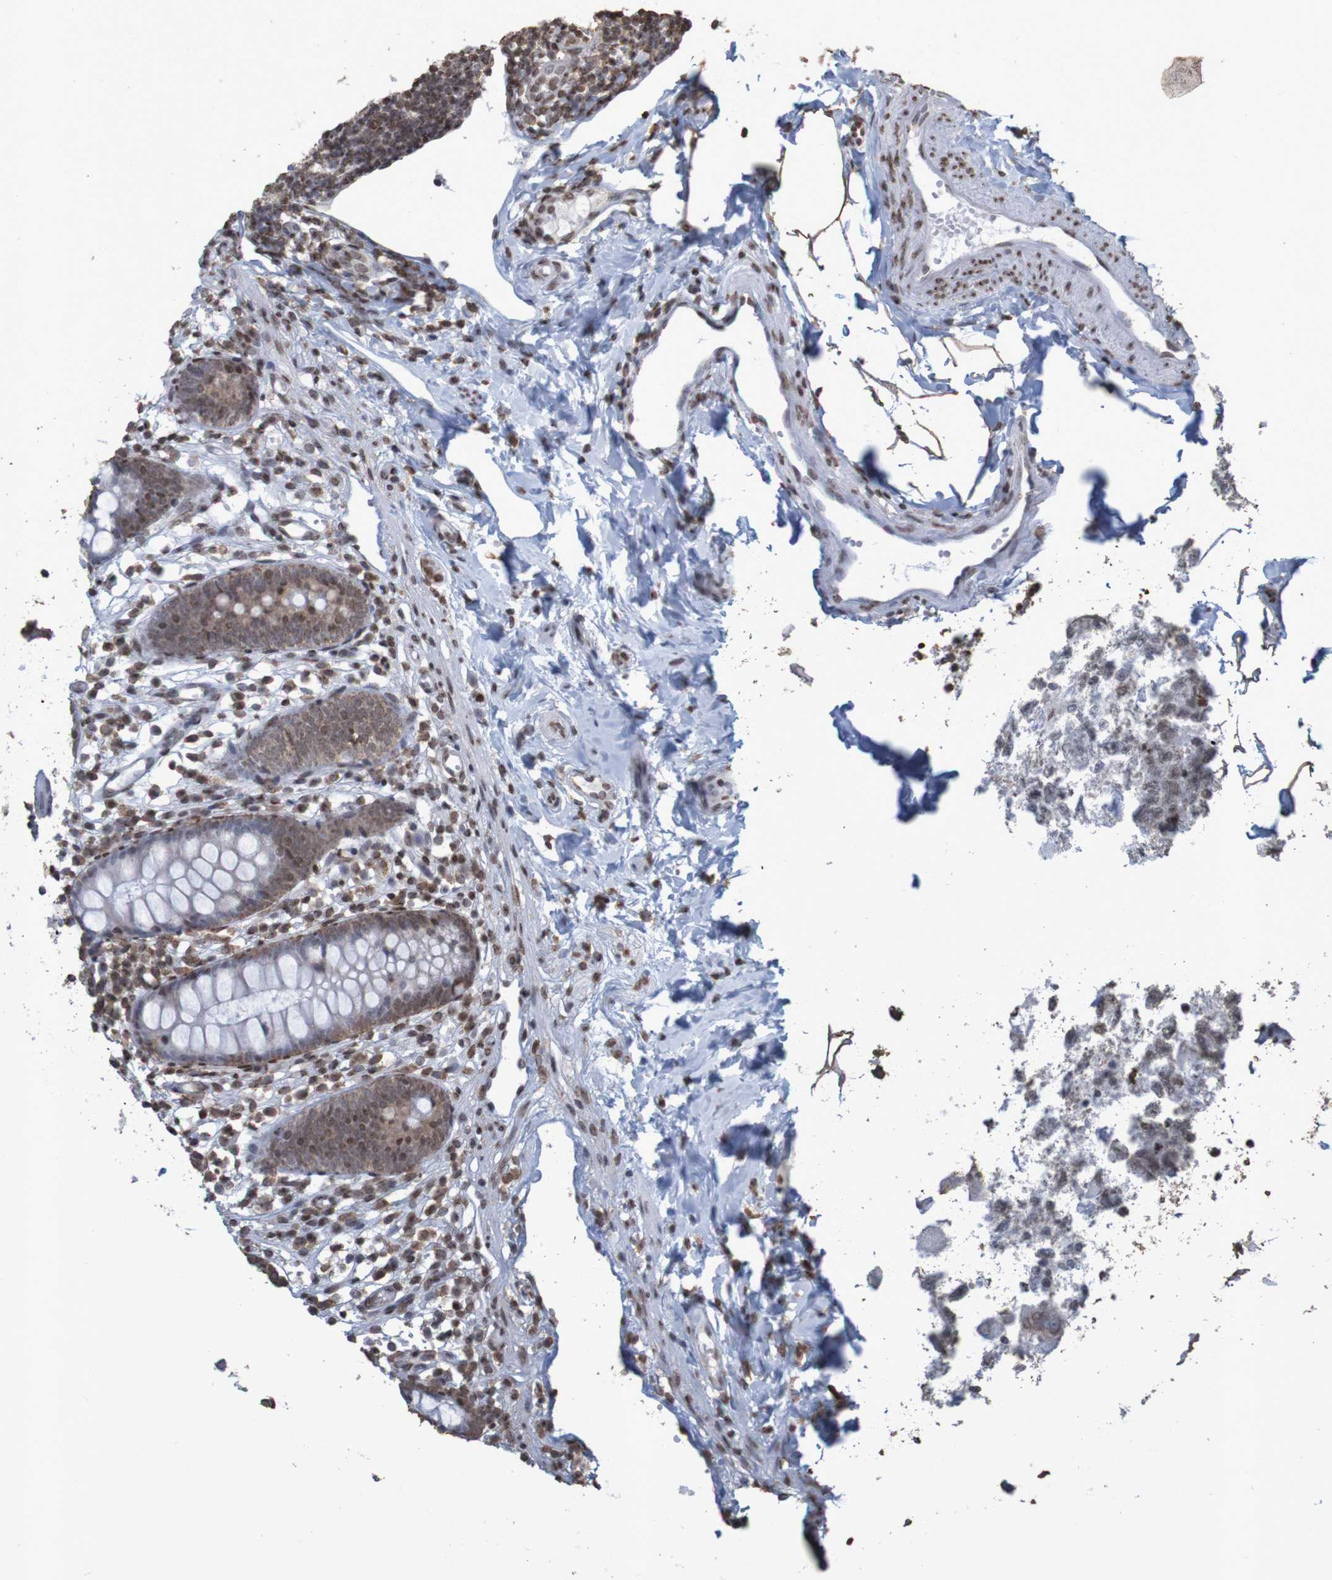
{"staining": {"intensity": "moderate", "quantity": ">75%", "location": "nuclear"}, "tissue": "appendix", "cell_type": "Glandular cells", "image_type": "normal", "snomed": [{"axis": "morphology", "description": "Normal tissue, NOS"}, {"axis": "topography", "description": "Appendix"}], "caption": "A micrograph of appendix stained for a protein demonstrates moderate nuclear brown staining in glandular cells.", "gene": "GFI1", "patient": {"sex": "female", "age": 20}}